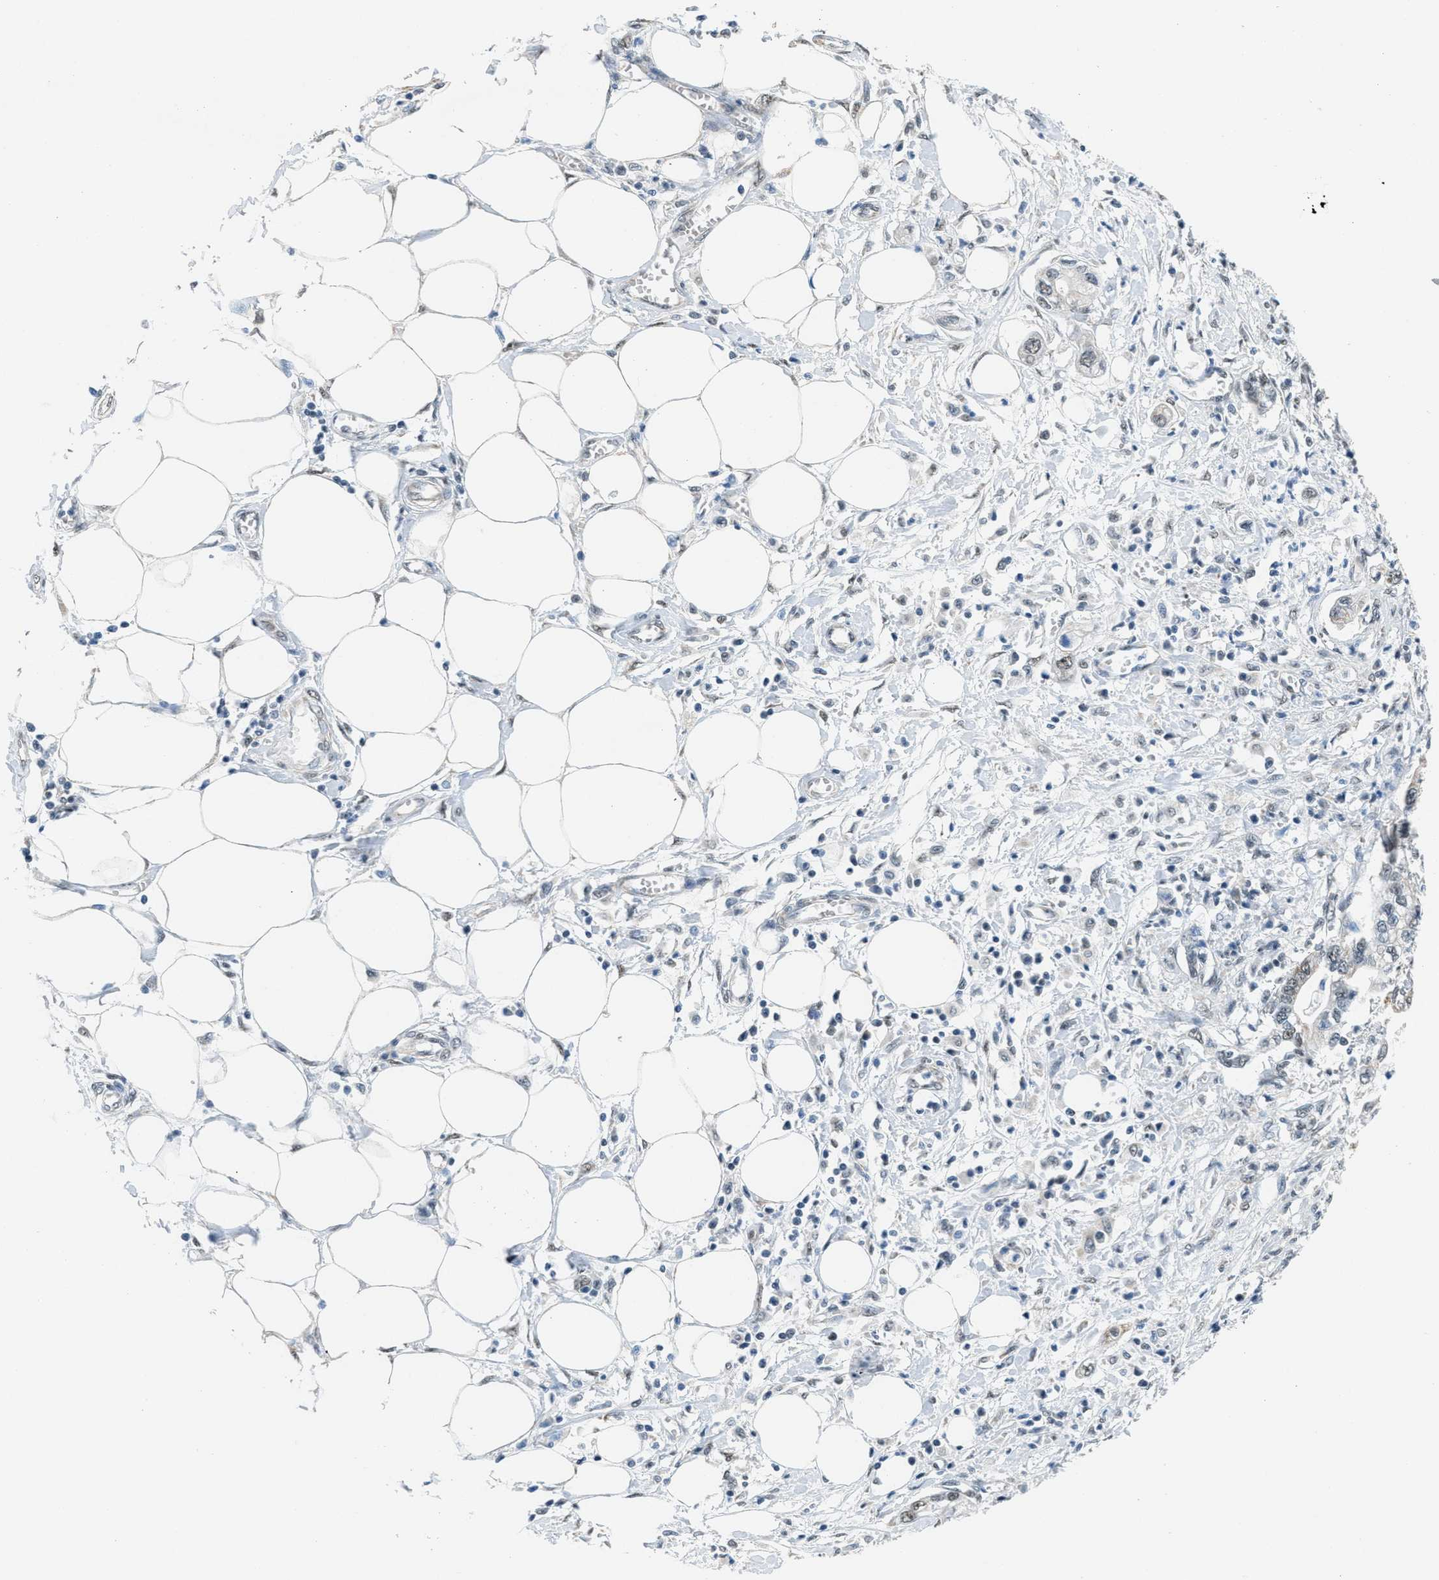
{"staining": {"intensity": "moderate", "quantity": "<25%", "location": "cytoplasmic/membranous"}, "tissue": "pancreatic cancer", "cell_type": "Tumor cells", "image_type": "cancer", "snomed": [{"axis": "morphology", "description": "Adenocarcinoma, NOS"}, {"axis": "topography", "description": "Pancreas"}], "caption": "Protein staining of pancreatic adenocarcinoma tissue demonstrates moderate cytoplasmic/membranous expression in approximately <25% of tumor cells.", "gene": "TOMM70", "patient": {"sex": "male", "age": 56}}